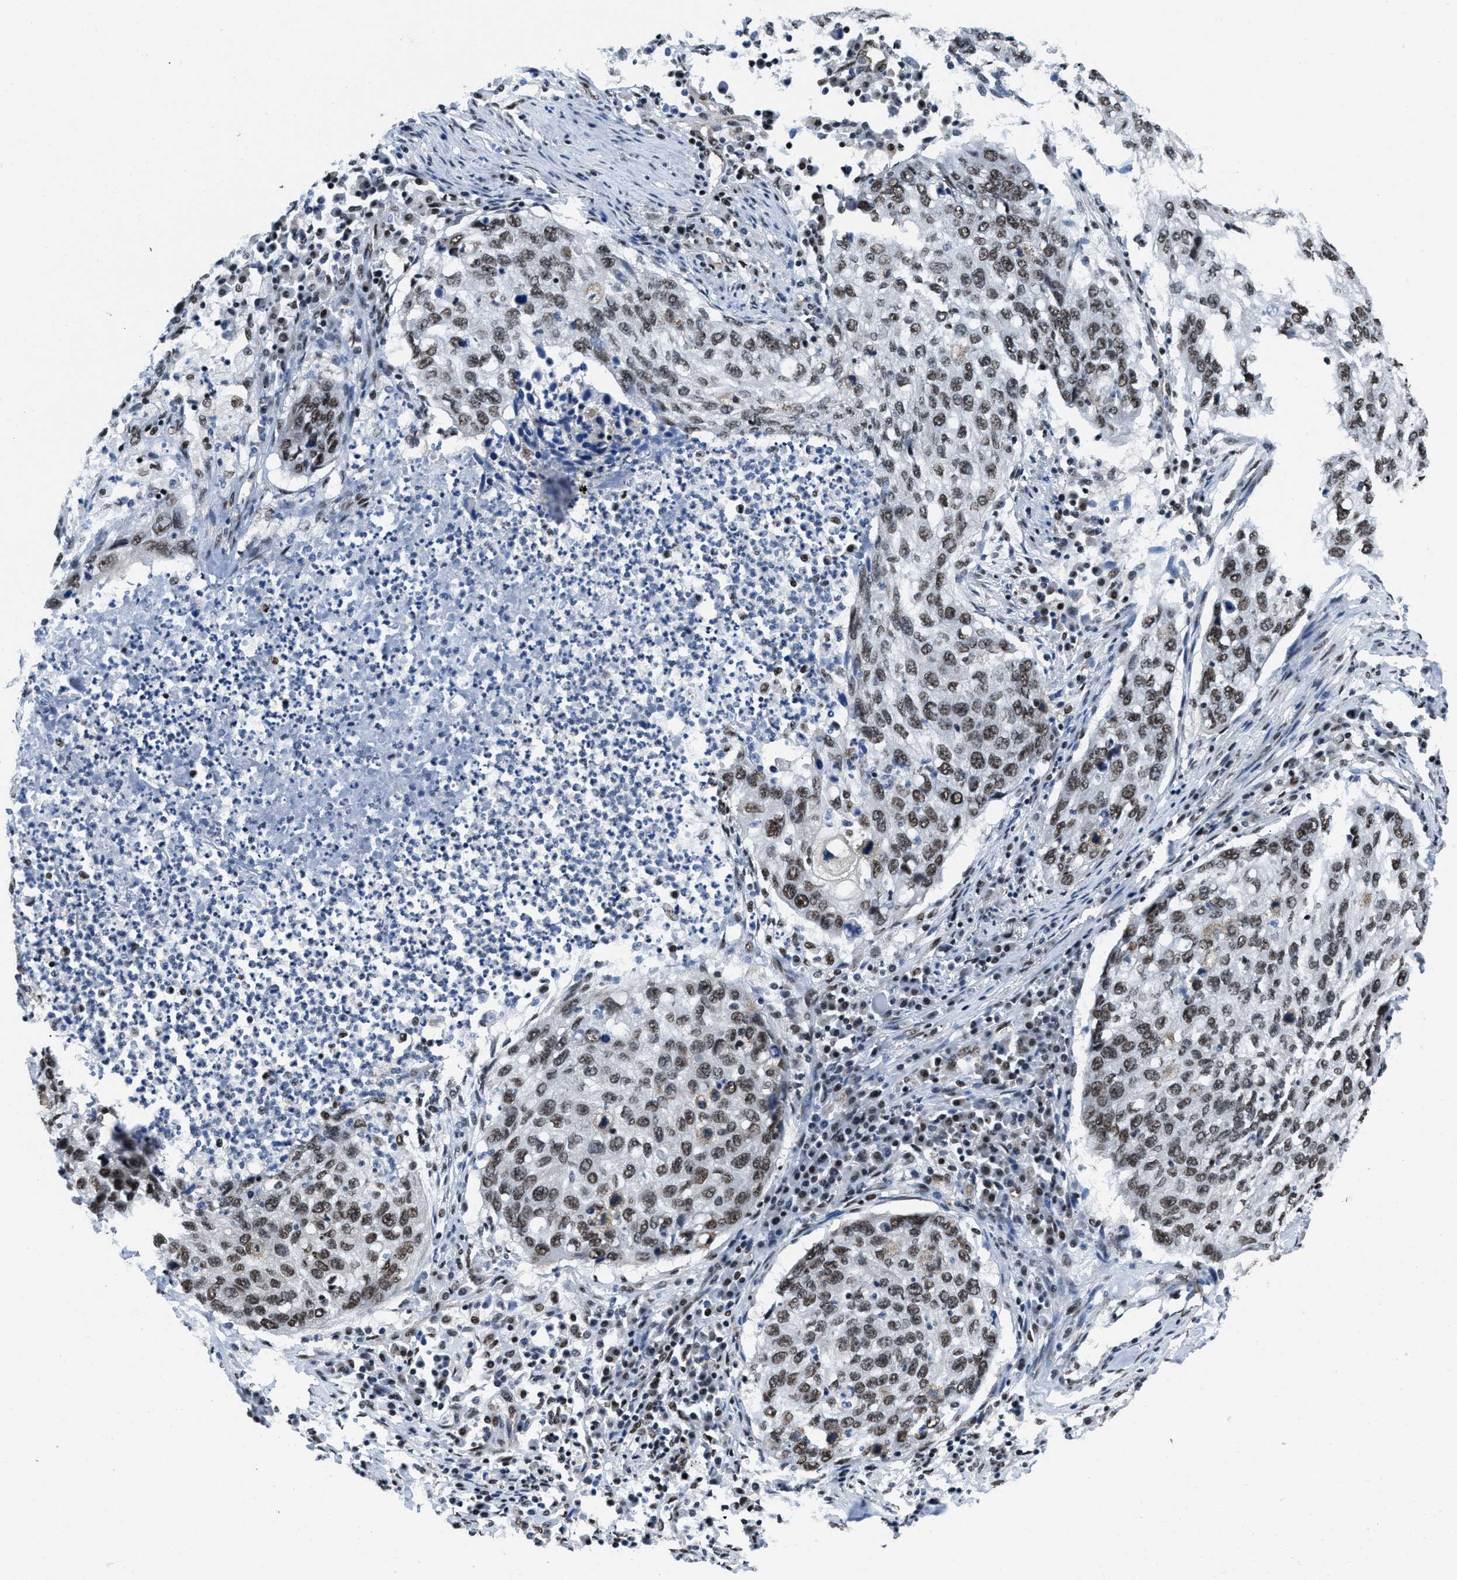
{"staining": {"intensity": "moderate", "quantity": ">75%", "location": "nuclear"}, "tissue": "lung cancer", "cell_type": "Tumor cells", "image_type": "cancer", "snomed": [{"axis": "morphology", "description": "Squamous cell carcinoma, NOS"}, {"axis": "topography", "description": "Lung"}], "caption": "IHC image of human lung cancer (squamous cell carcinoma) stained for a protein (brown), which displays medium levels of moderate nuclear staining in about >75% of tumor cells.", "gene": "SAFB", "patient": {"sex": "female", "age": 63}}